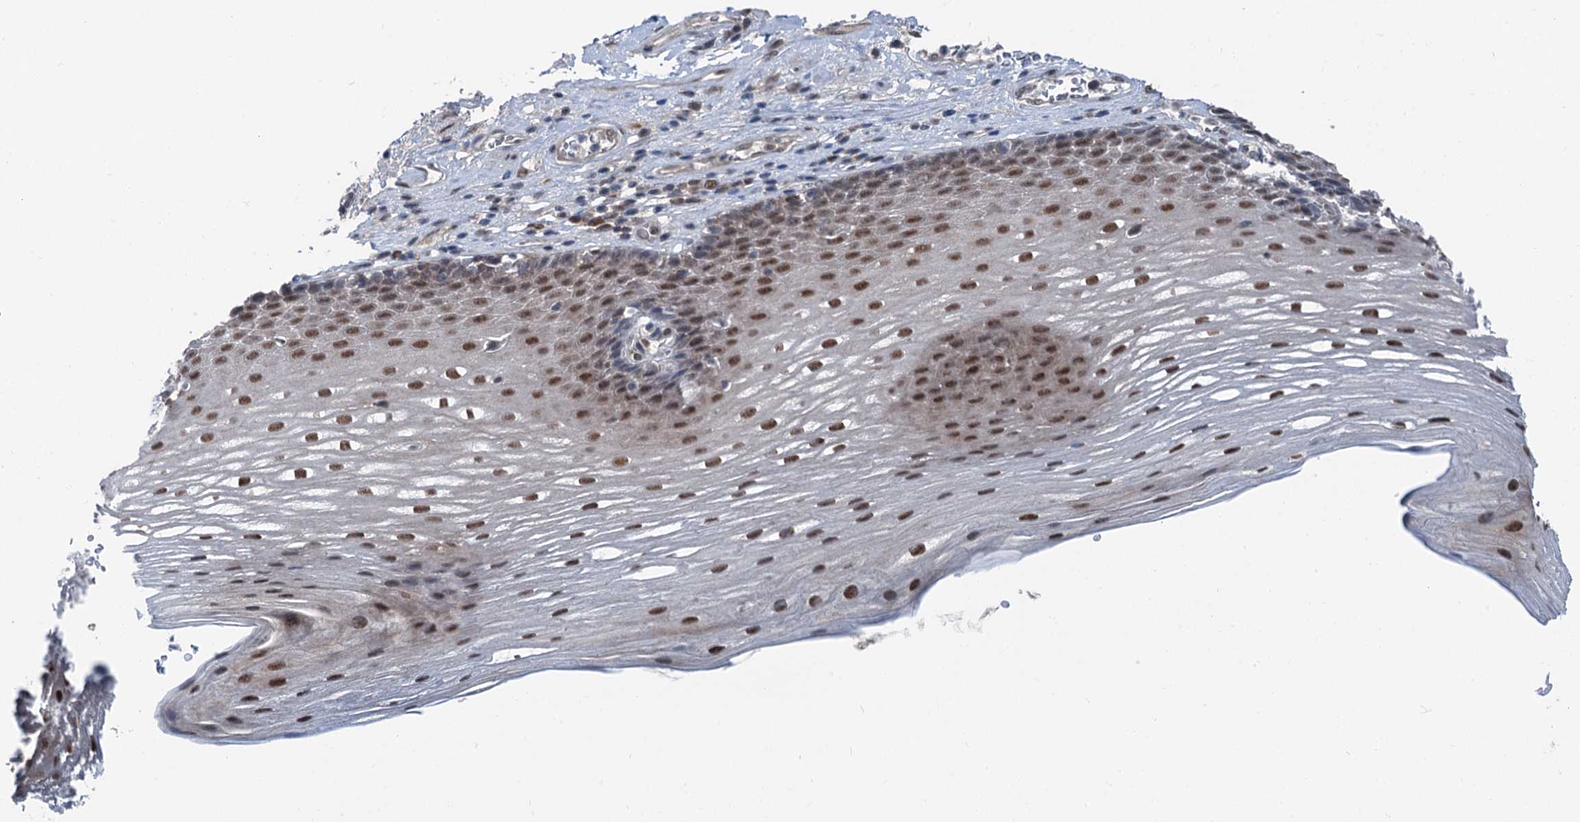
{"staining": {"intensity": "moderate", "quantity": ">75%", "location": "cytoplasmic/membranous,nuclear"}, "tissue": "esophagus", "cell_type": "Squamous epithelial cells", "image_type": "normal", "snomed": [{"axis": "morphology", "description": "Normal tissue, NOS"}, {"axis": "topography", "description": "Esophagus"}], "caption": "DAB (3,3'-diaminobenzidine) immunohistochemical staining of benign esophagus exhibits moderate cytoplasmic/membranous,nuclear protein staining in approximately >75% of squamous epithelial cells. (Brightfield microscopy of DAB IHC at high magnification).", "gene": "PSMD13", "patient": {"sex": "male", "age": 62}}